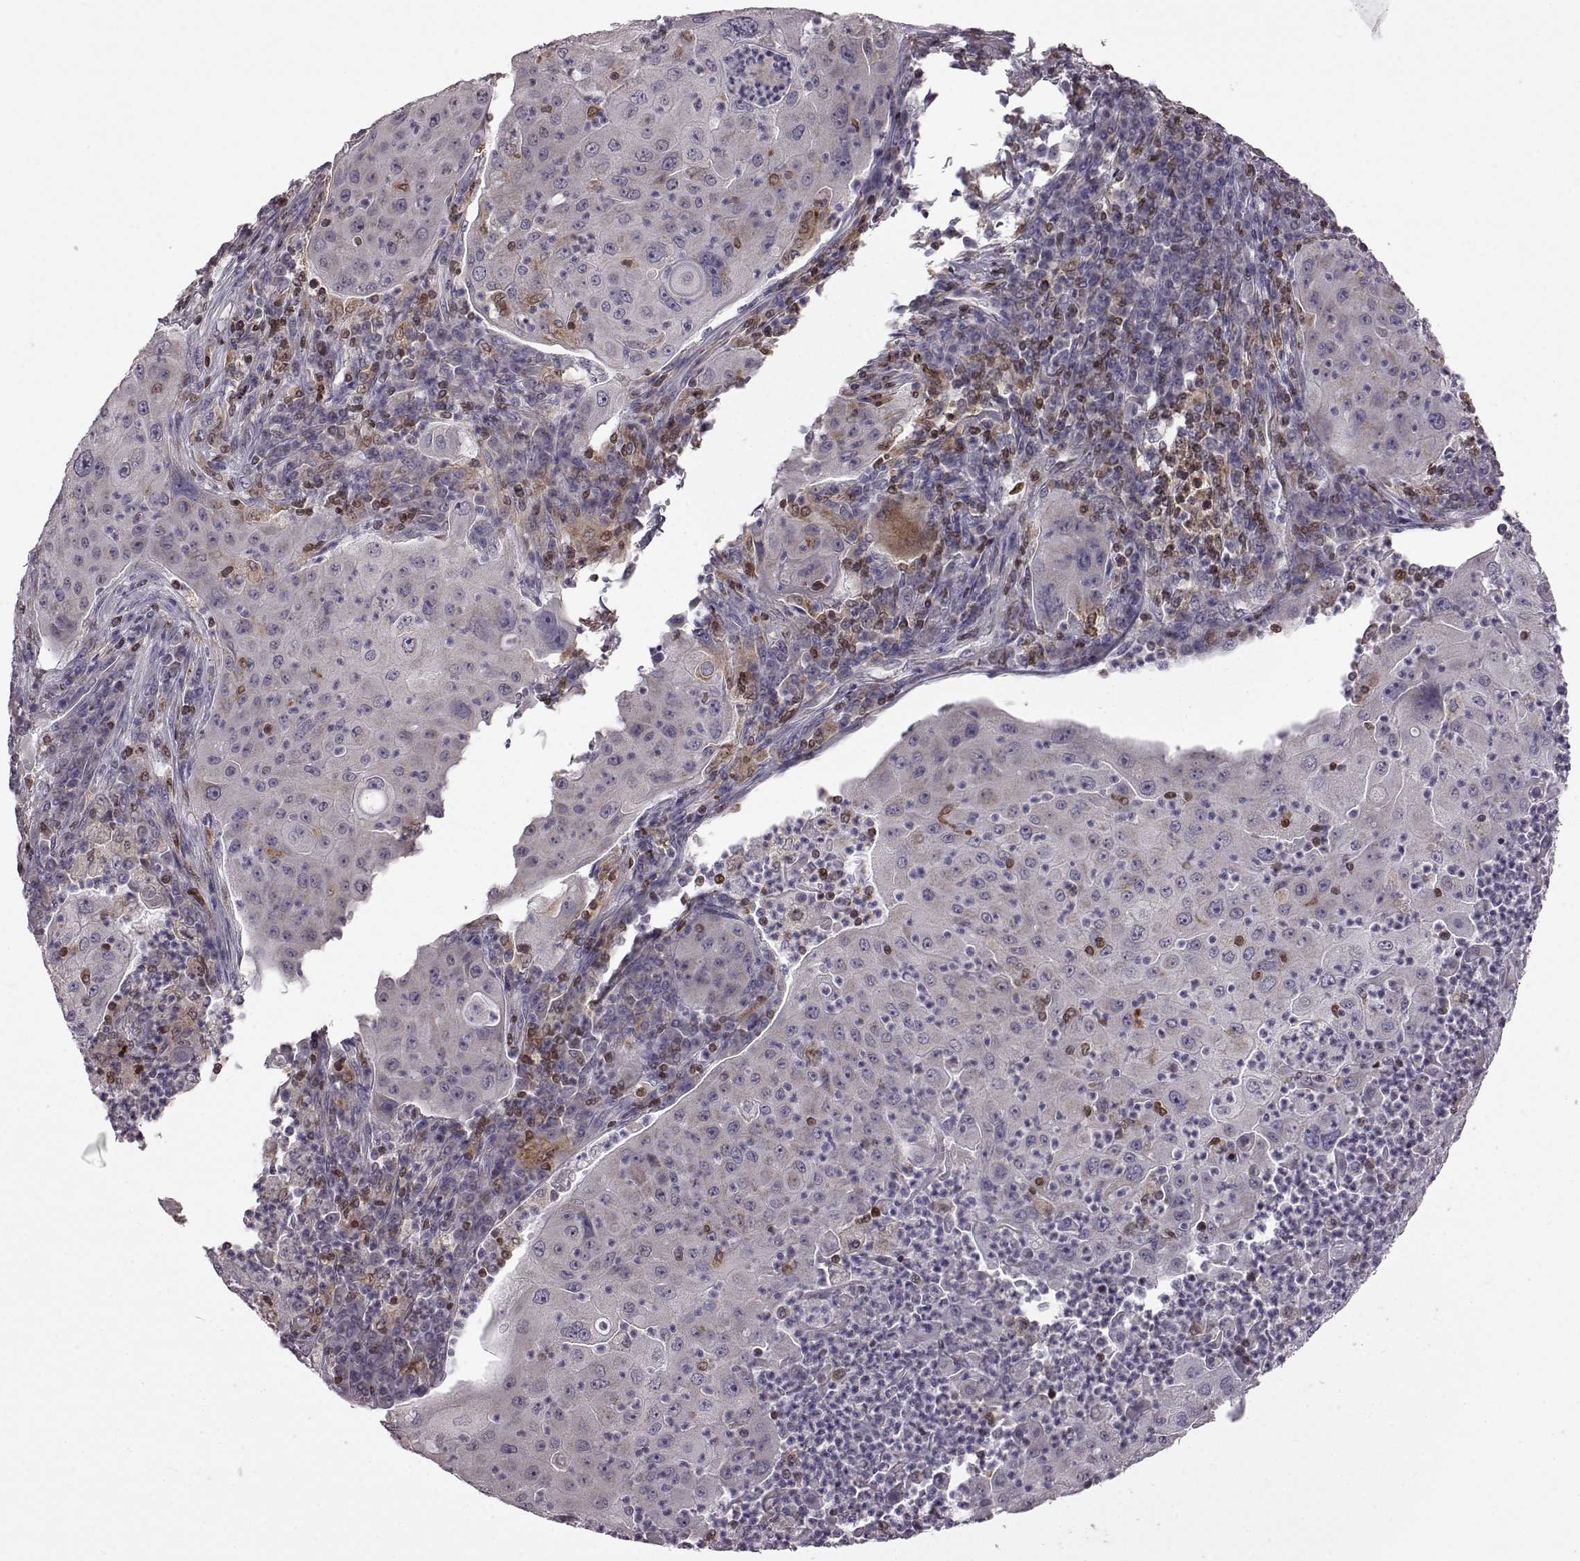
{"staining": {"intensity": "negative", "quantity": "none", "location": "none"}, "tissue": "lung cancer", "cell_type": "Tumor cells", "image_type": "cancer", "snomed": [{"axis": "morphology", "description": "Squamous cell carcinoma, NOS"}, {"axis": "topography", "description": "Lung"}], "caption": "High magnification brightfield microscopy of lung cancer (squamous cell carcinoma) stained with DAB (3,3'-diaminobenzidine) (brown) and counterstained with hematoxylin (blue): tumor cells show no significant staining. (DAB IHC, high magnification).", "gene": "DOK2", "patient": {"sex": "female", "age": 59}}